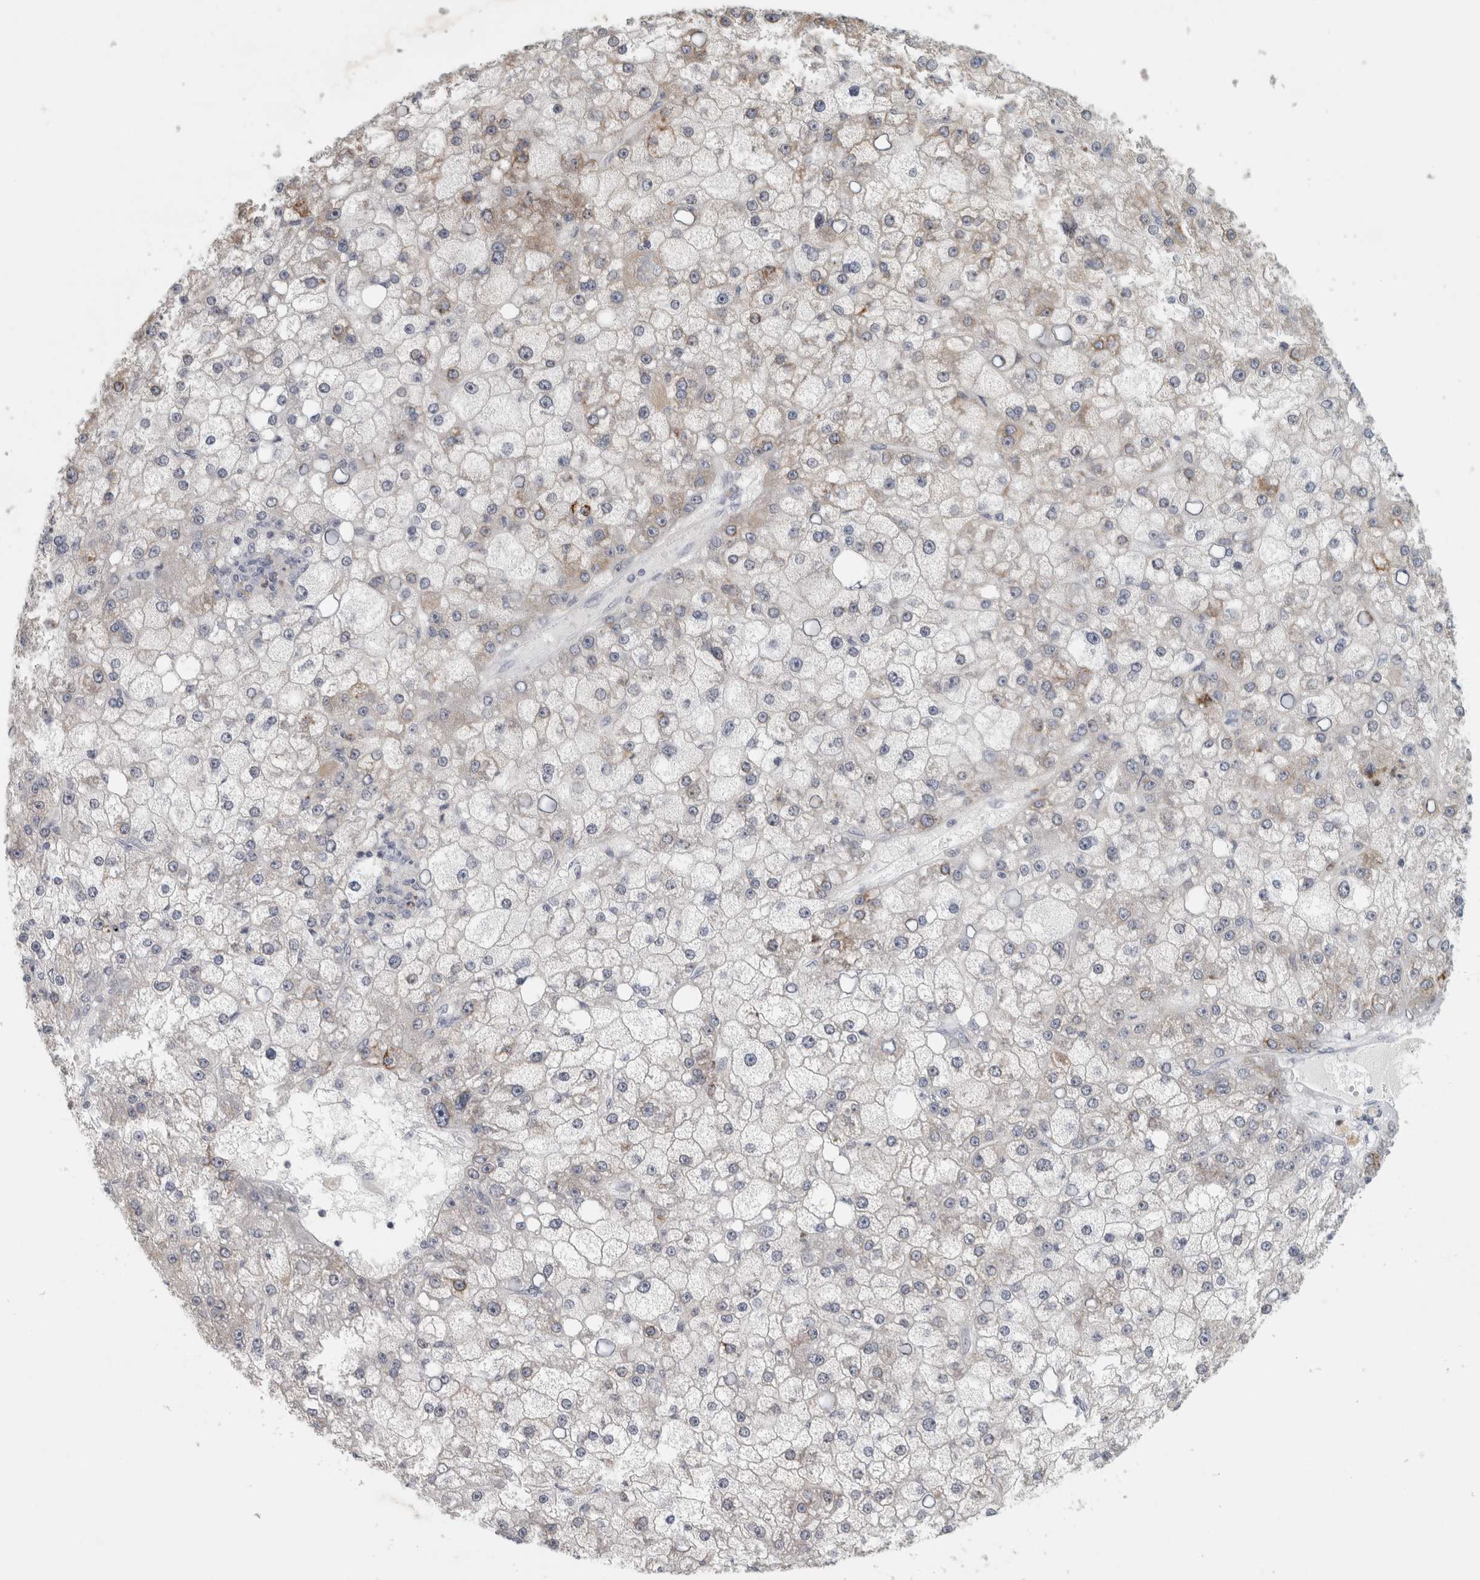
{"staining": {"intensity": "negative", "quantity": "none", "location": "none"}, "tissue": "liver cancer", "cell_type": "Tumor cells", "image_type": "cancer", "snomed": [{"axis": "morphology", "description": "Carcinoma, Hepatocellular, NOS"}, {"axis": "topography", "description": "Liver"}], "caption": "This micrograph is of liver hepatocellular carcinoma stained with immunohistochemistry (IHC) to label a protein in brown with the nuclei are counter-stained blue. There is no positivity in tumor cells.", "gene": "PTPRN2", "patient": {"sex": "male", "age": 67}}